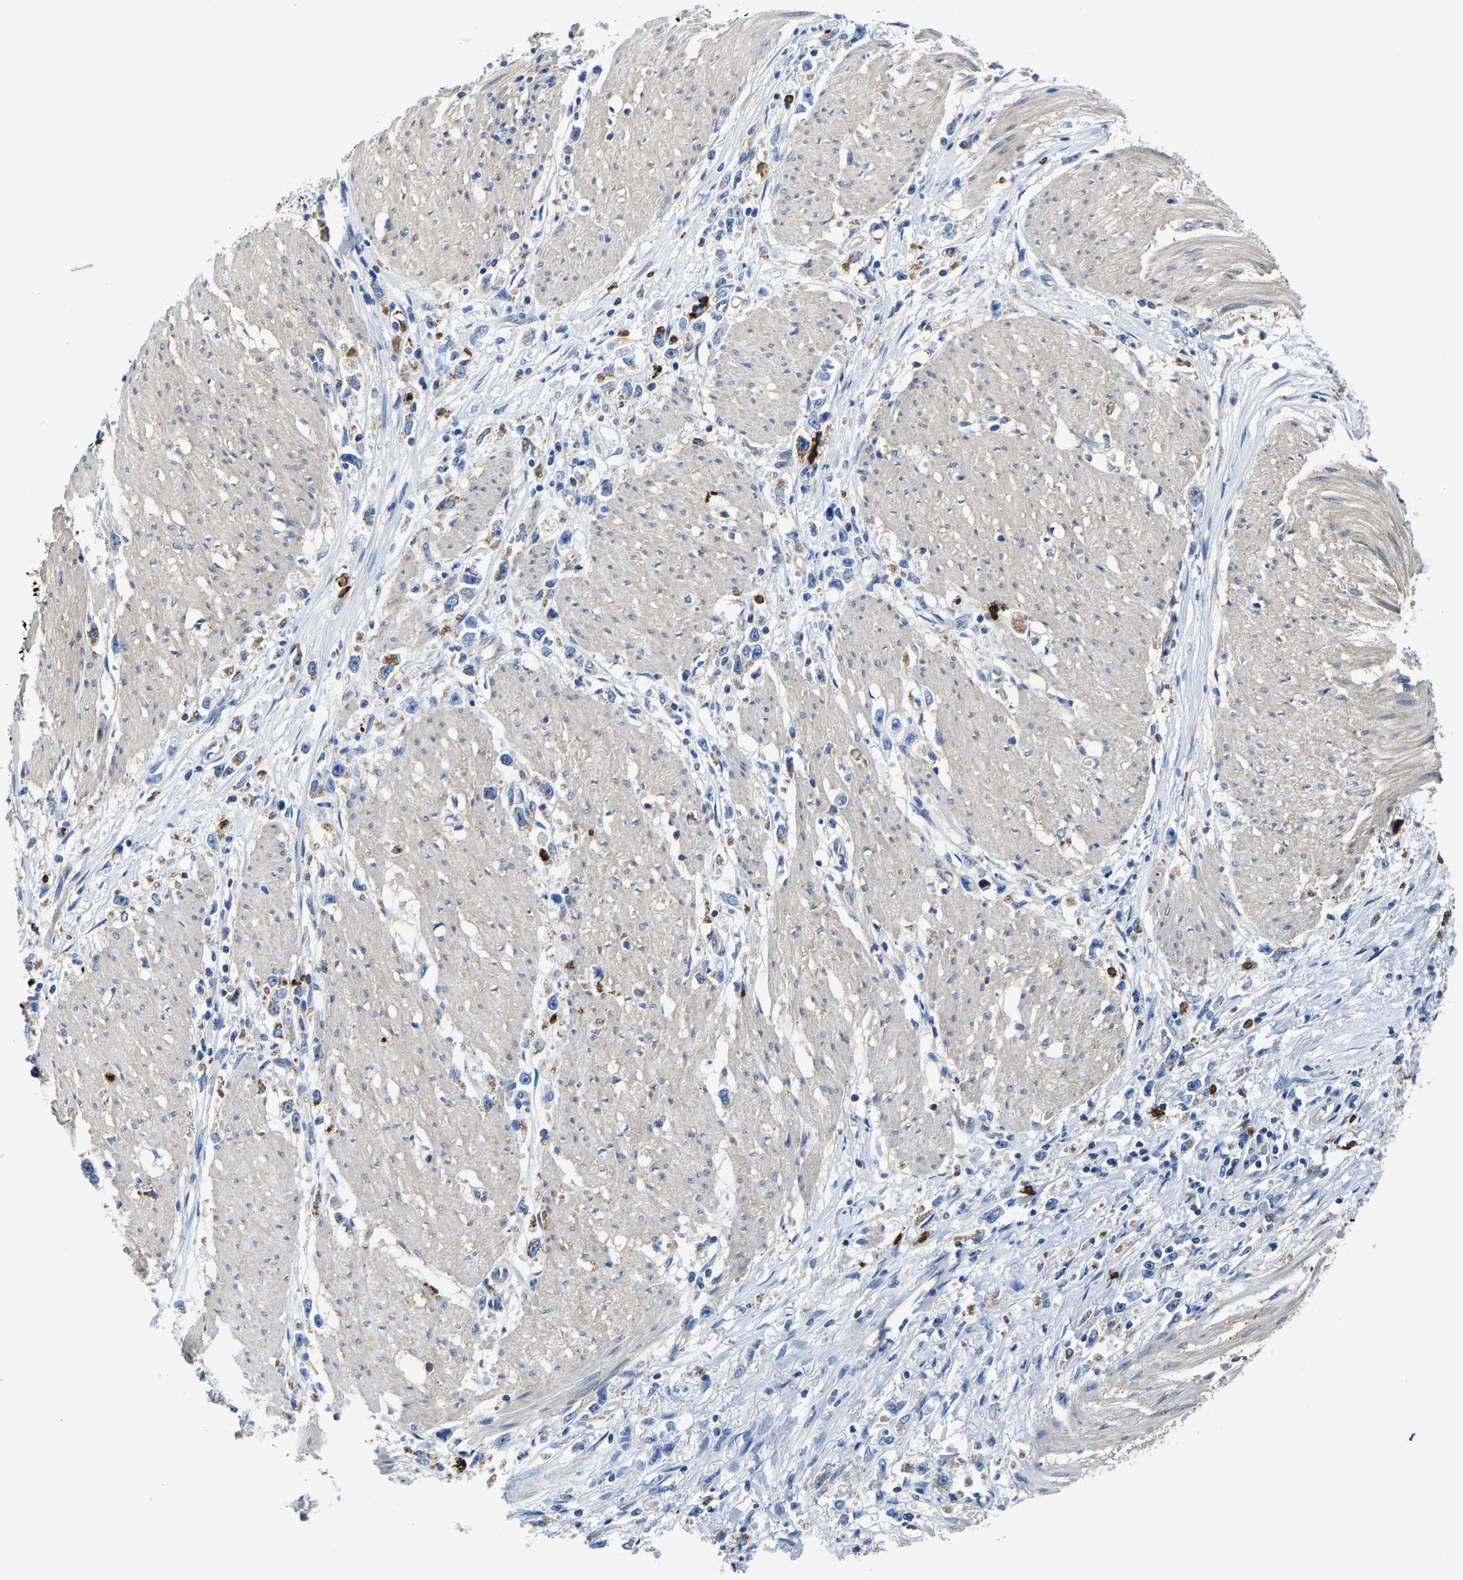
{"staining": {"intensity": "negative", "quantity": "none", "location": "none"}, "tissue": "stomach cancer", "cell_type": "Tumor cells", "image_type": "cancer", "snomed": [{"axis": "morphology", "description": "Adenocarcinoma, NOS"}, {"axis": "topography", "description": "Stomach"}], "caption": "High power microscopy photomicrograph of an immunohistochemistry (IHC) image of stomach adenocarcinoma, revealing no significant positivity in tumor cells.", "gene": "TRAF6", "patient": {"sex": "female", "age": 59}}